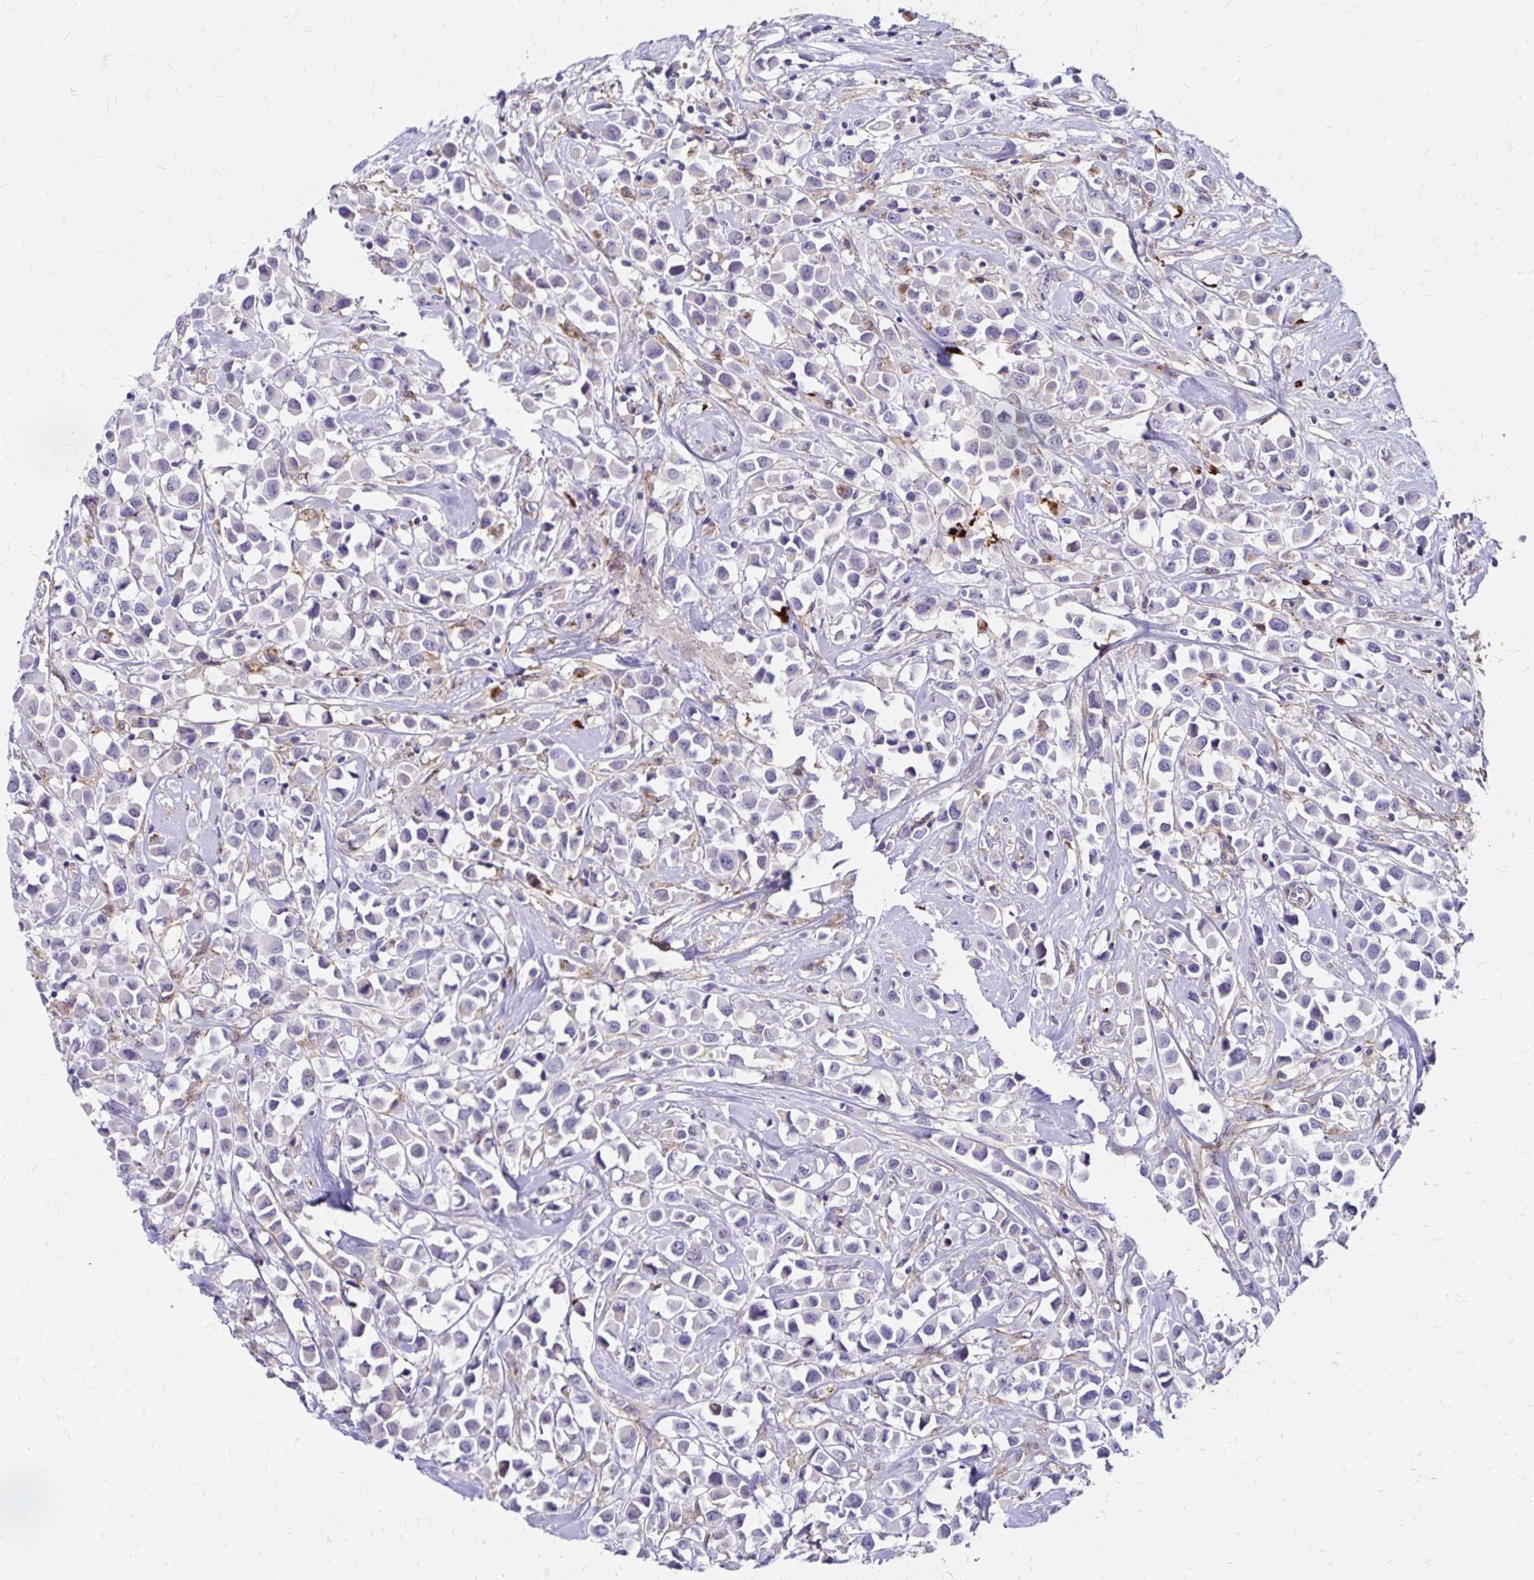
{"staining": {"intensity": "negative", "quantity": "none", "location": "none"}, "tissue": "breast cancer", "cell_type": "Tumor cells", "image_type": "cancer", "snomed": [{"axis": "morphology", "description": "Duct carcinoma"}, {"axis": "topography", "description": "Breast"}], "caption": "DAB (3,3'-diaminobenzidine) immunohistochemical staining of breast cancer exhibits no significant staining in tumor cells.", "gene": "TNS3", "patient": {"sex": "female", "age": 61}}